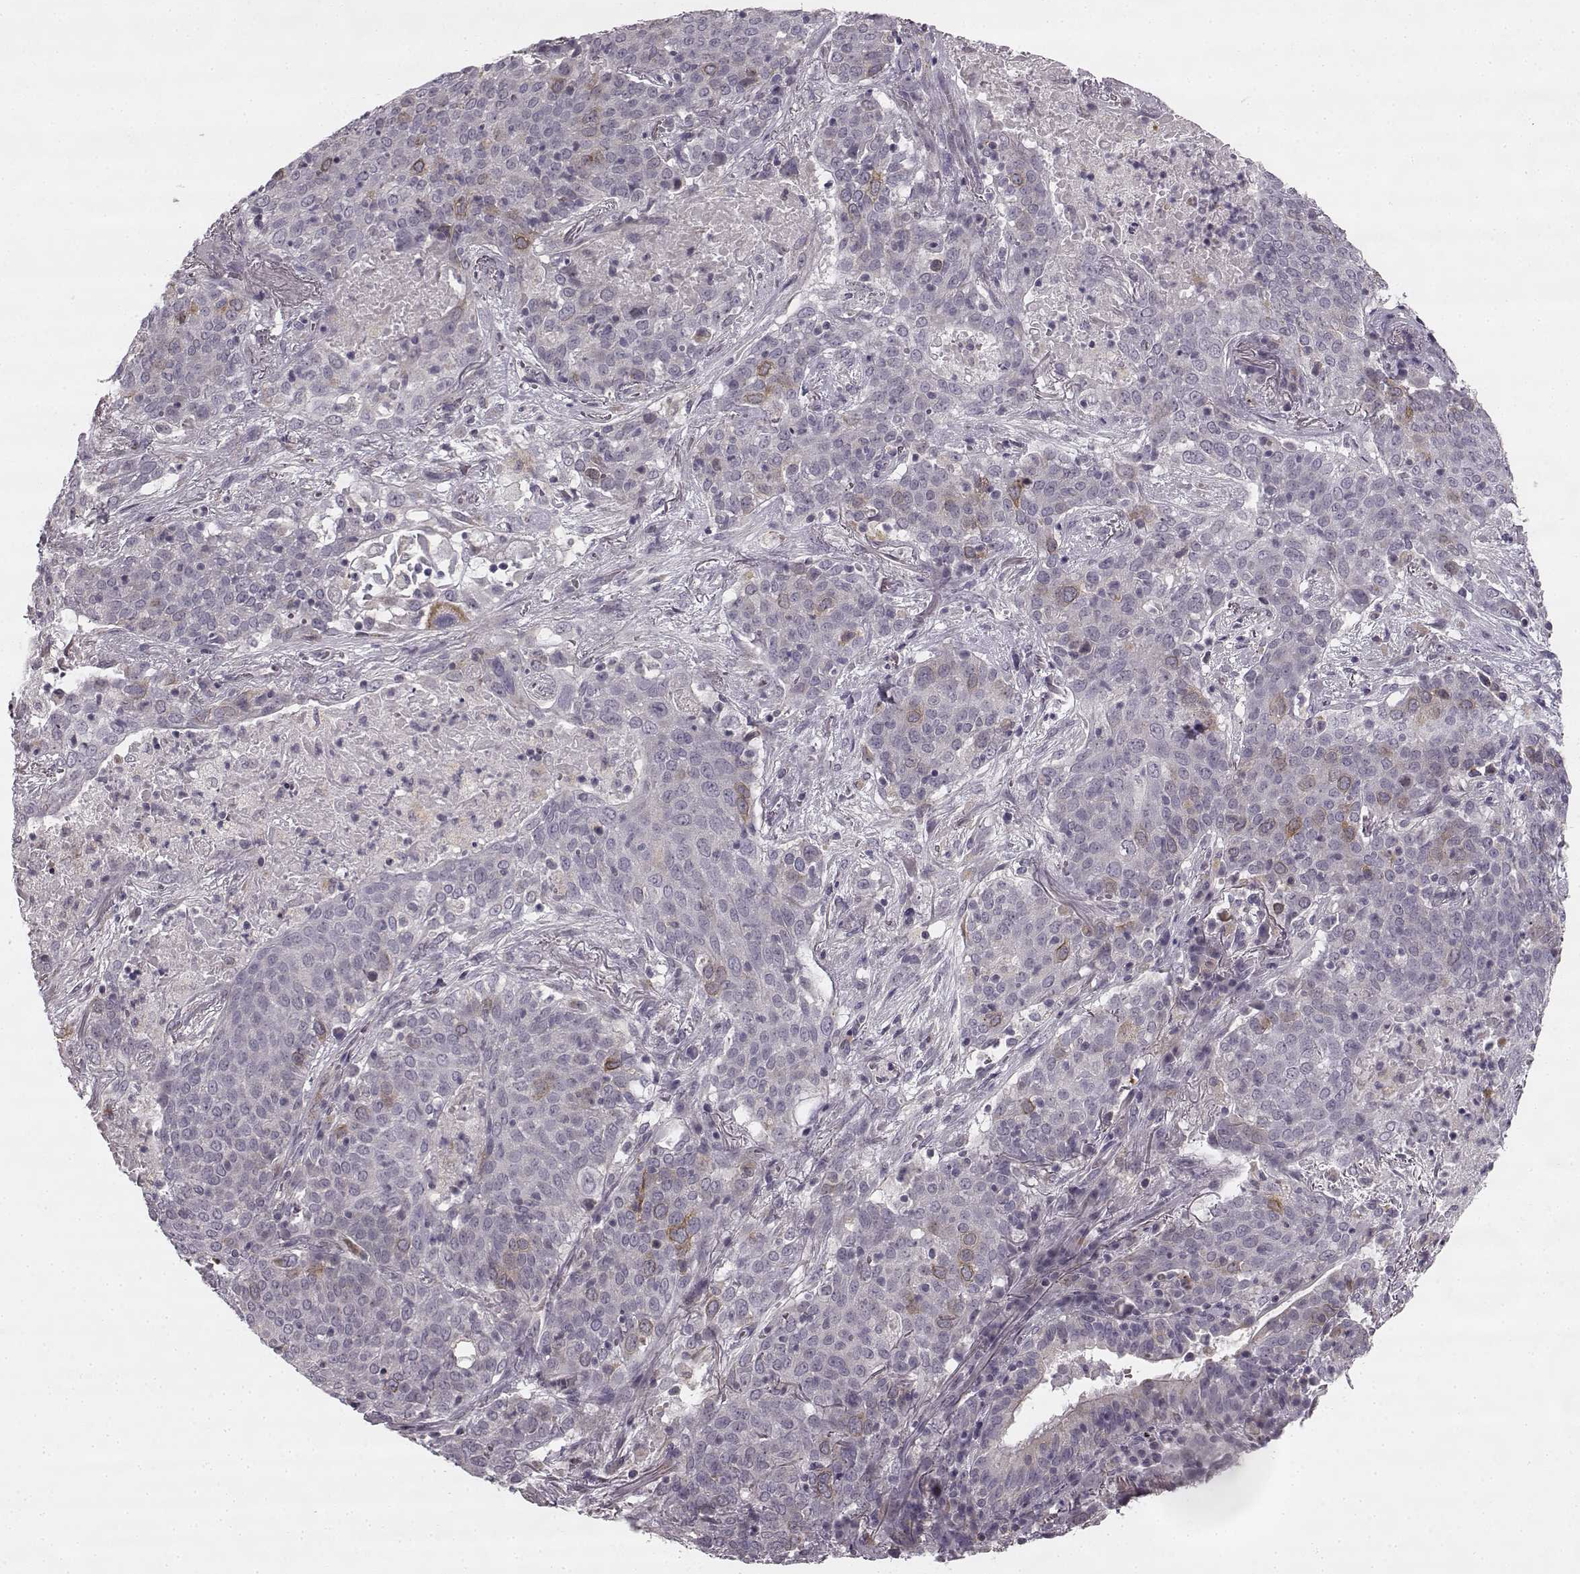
{"staining": {"intensity": "weak", "quantity": "<25%", "location": "cytoplasmic/membranous"}, "tissue": "lung cancer", "cell_type": "Tumor cells", "image_type": "cancer", "snomed": [{"axis": "morphology", "description": "Squamous cell carcinoma, NOS"}, {"axis": "topography", "description": "Lung"}], "caption": "Tumor cells show no significant expression in lung squamous cell carcinoma.", "gene": "HMMR", "patient": {"sex": "male", "age": 82}}